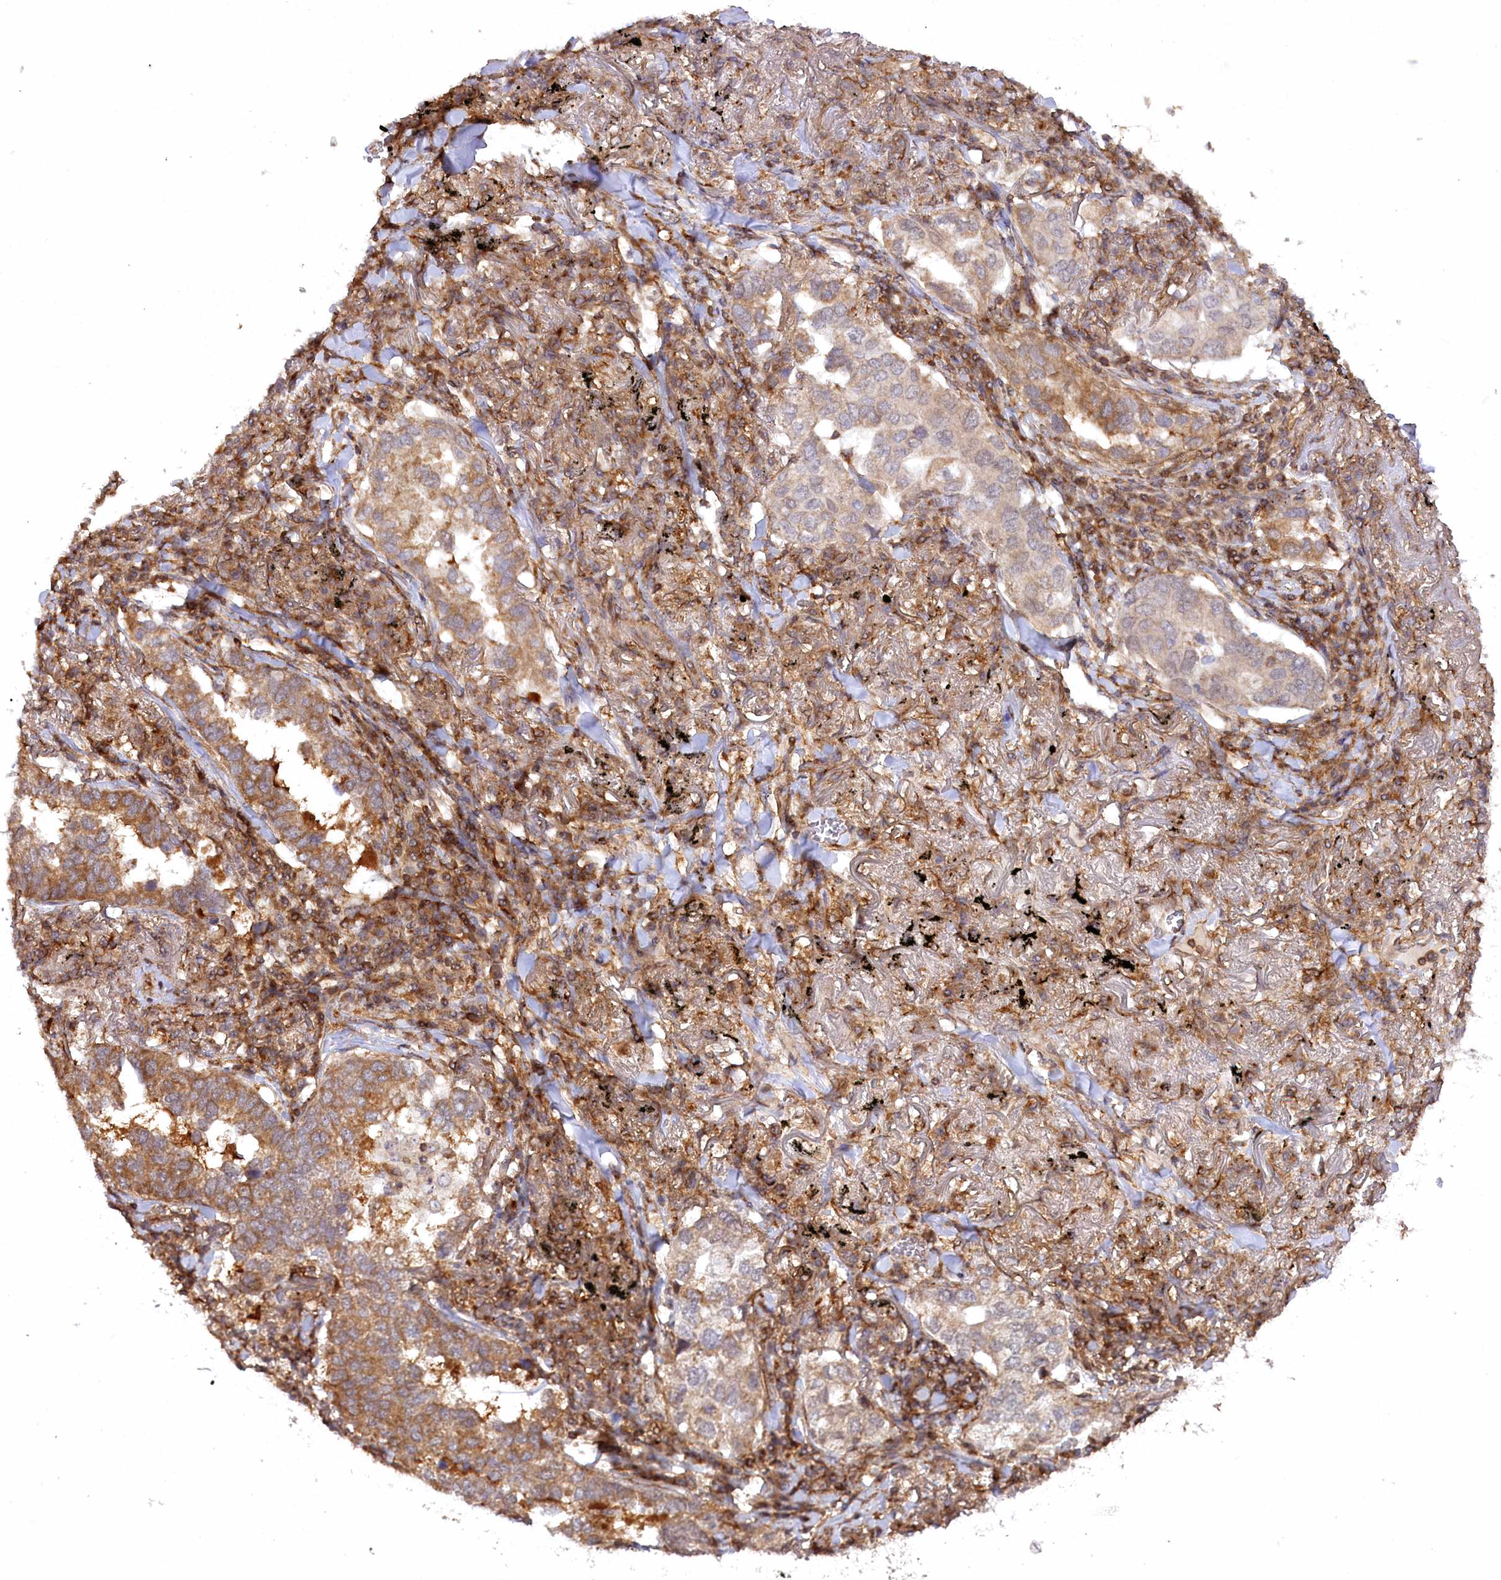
{"staining": {"intensity": "moderate", "quantity": ">75%", "location": "cytoplasmic/membranous"}, "tissue": "lung cancer", "cell_type": "Tumor cells", "image_type": "cancer", "snomed": [{"axis": "morphology", "description": "Adenocarcinoma, NOS"}, {"axis": "topography", "description": "Lung"}], "caption": "Immunohistochemical staining of human lung adenocarcinoma displays medium levels of moderate cytoplasmic/membranous expression in approximately >75% of tumor cells.", "gene": "CCDC91", "patient": {"sex": "male", "age": 65}}